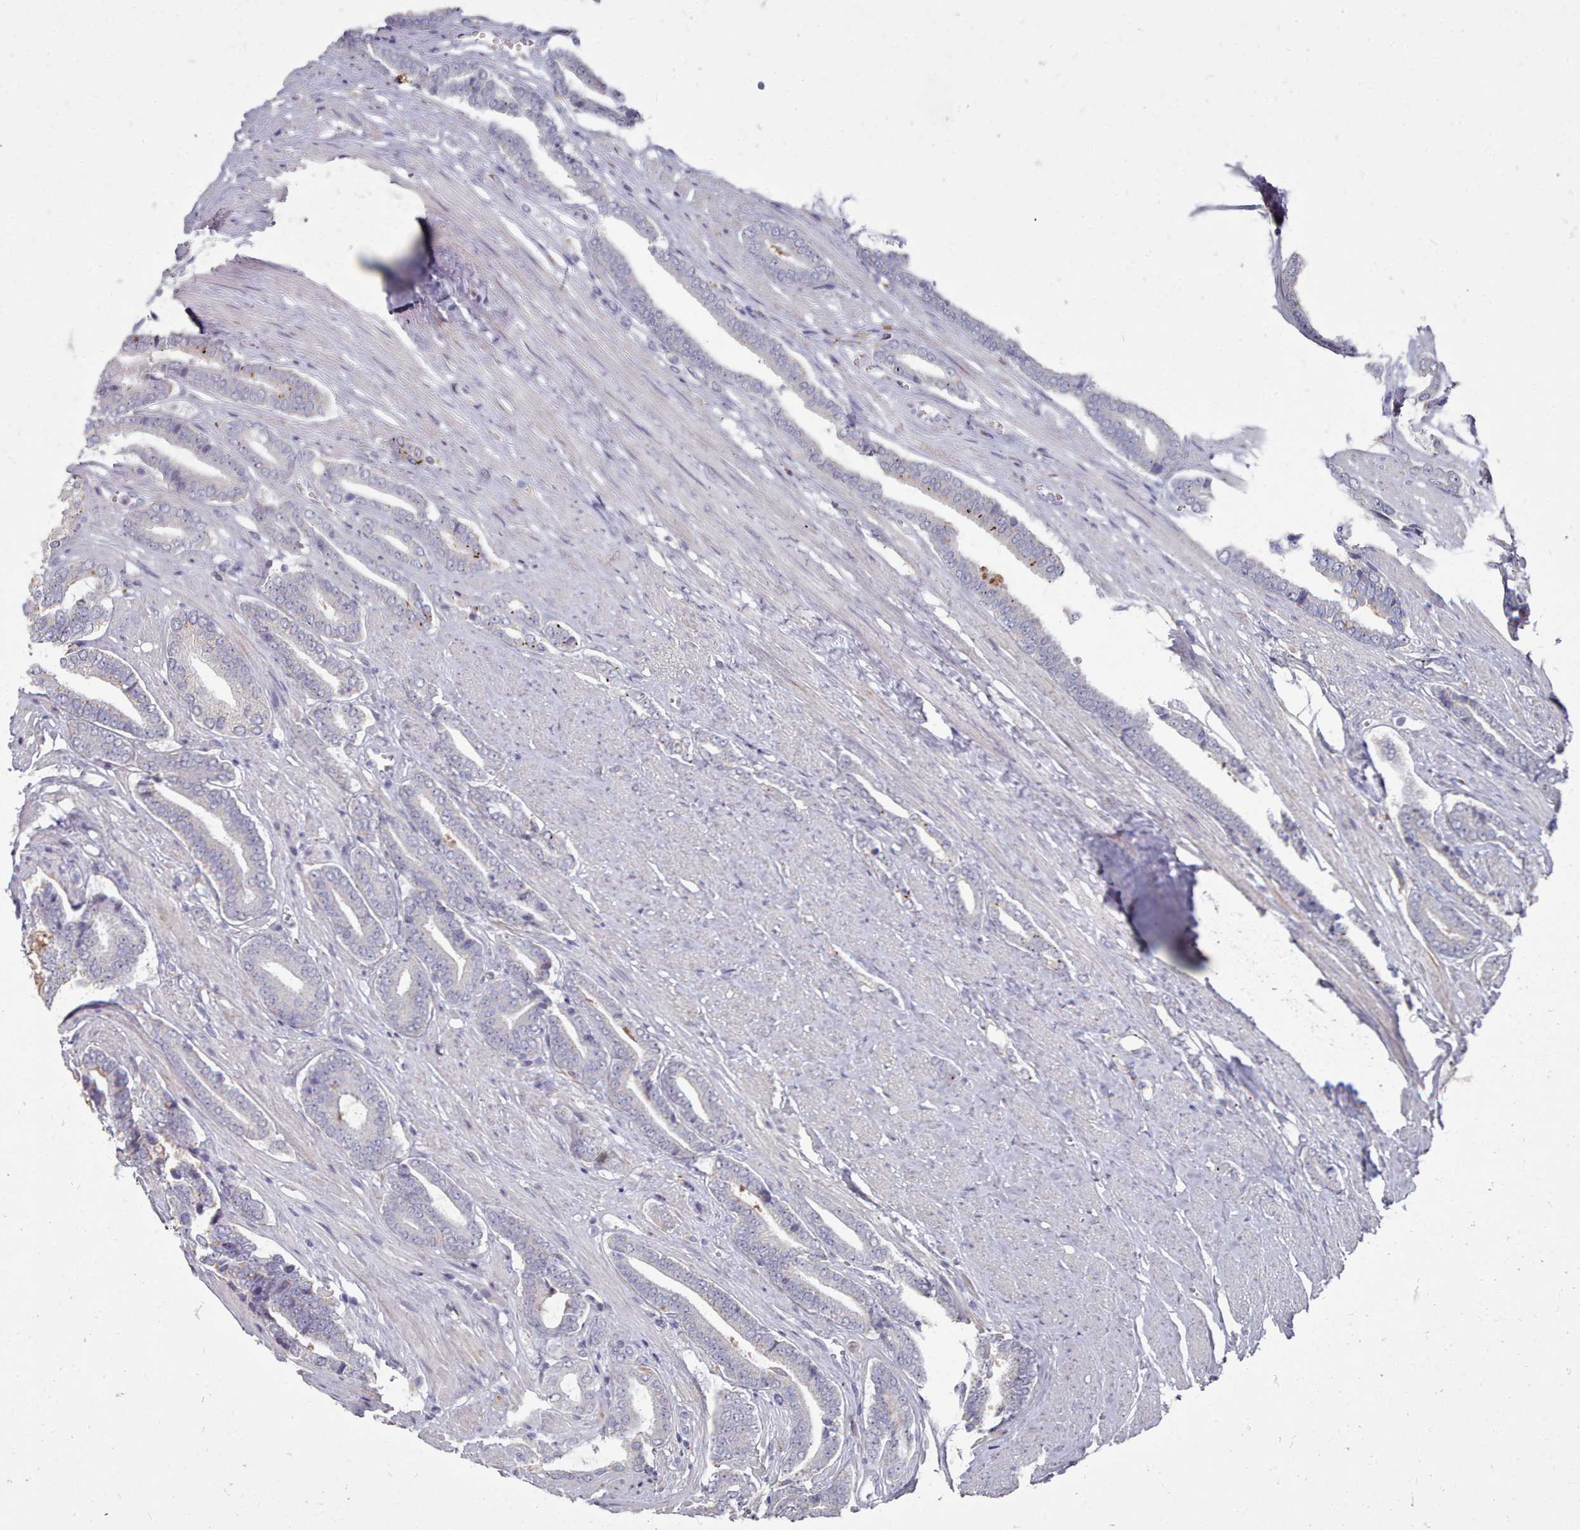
{"staining": {"intensity": "weak", "quantity": "<25%", "location": "cytoplasmic/membranous"}, "tissue": "prostate cancer", "cell_type": "Tumor cells", "image_type": "cancer", "snomed": [{"axis": "morphology", "description": "Adenocarcinoma, NOS"}, {"axis": "topography", "description": "Prostate and seminal vesicle, NOS"}], "caption": "Micrograph shows no significant protein positivity in tumor cells of prostate cancer (adenocarcinoma).", "gene": "OTULINL", "patient": {"sex": "male", "age": 76}}